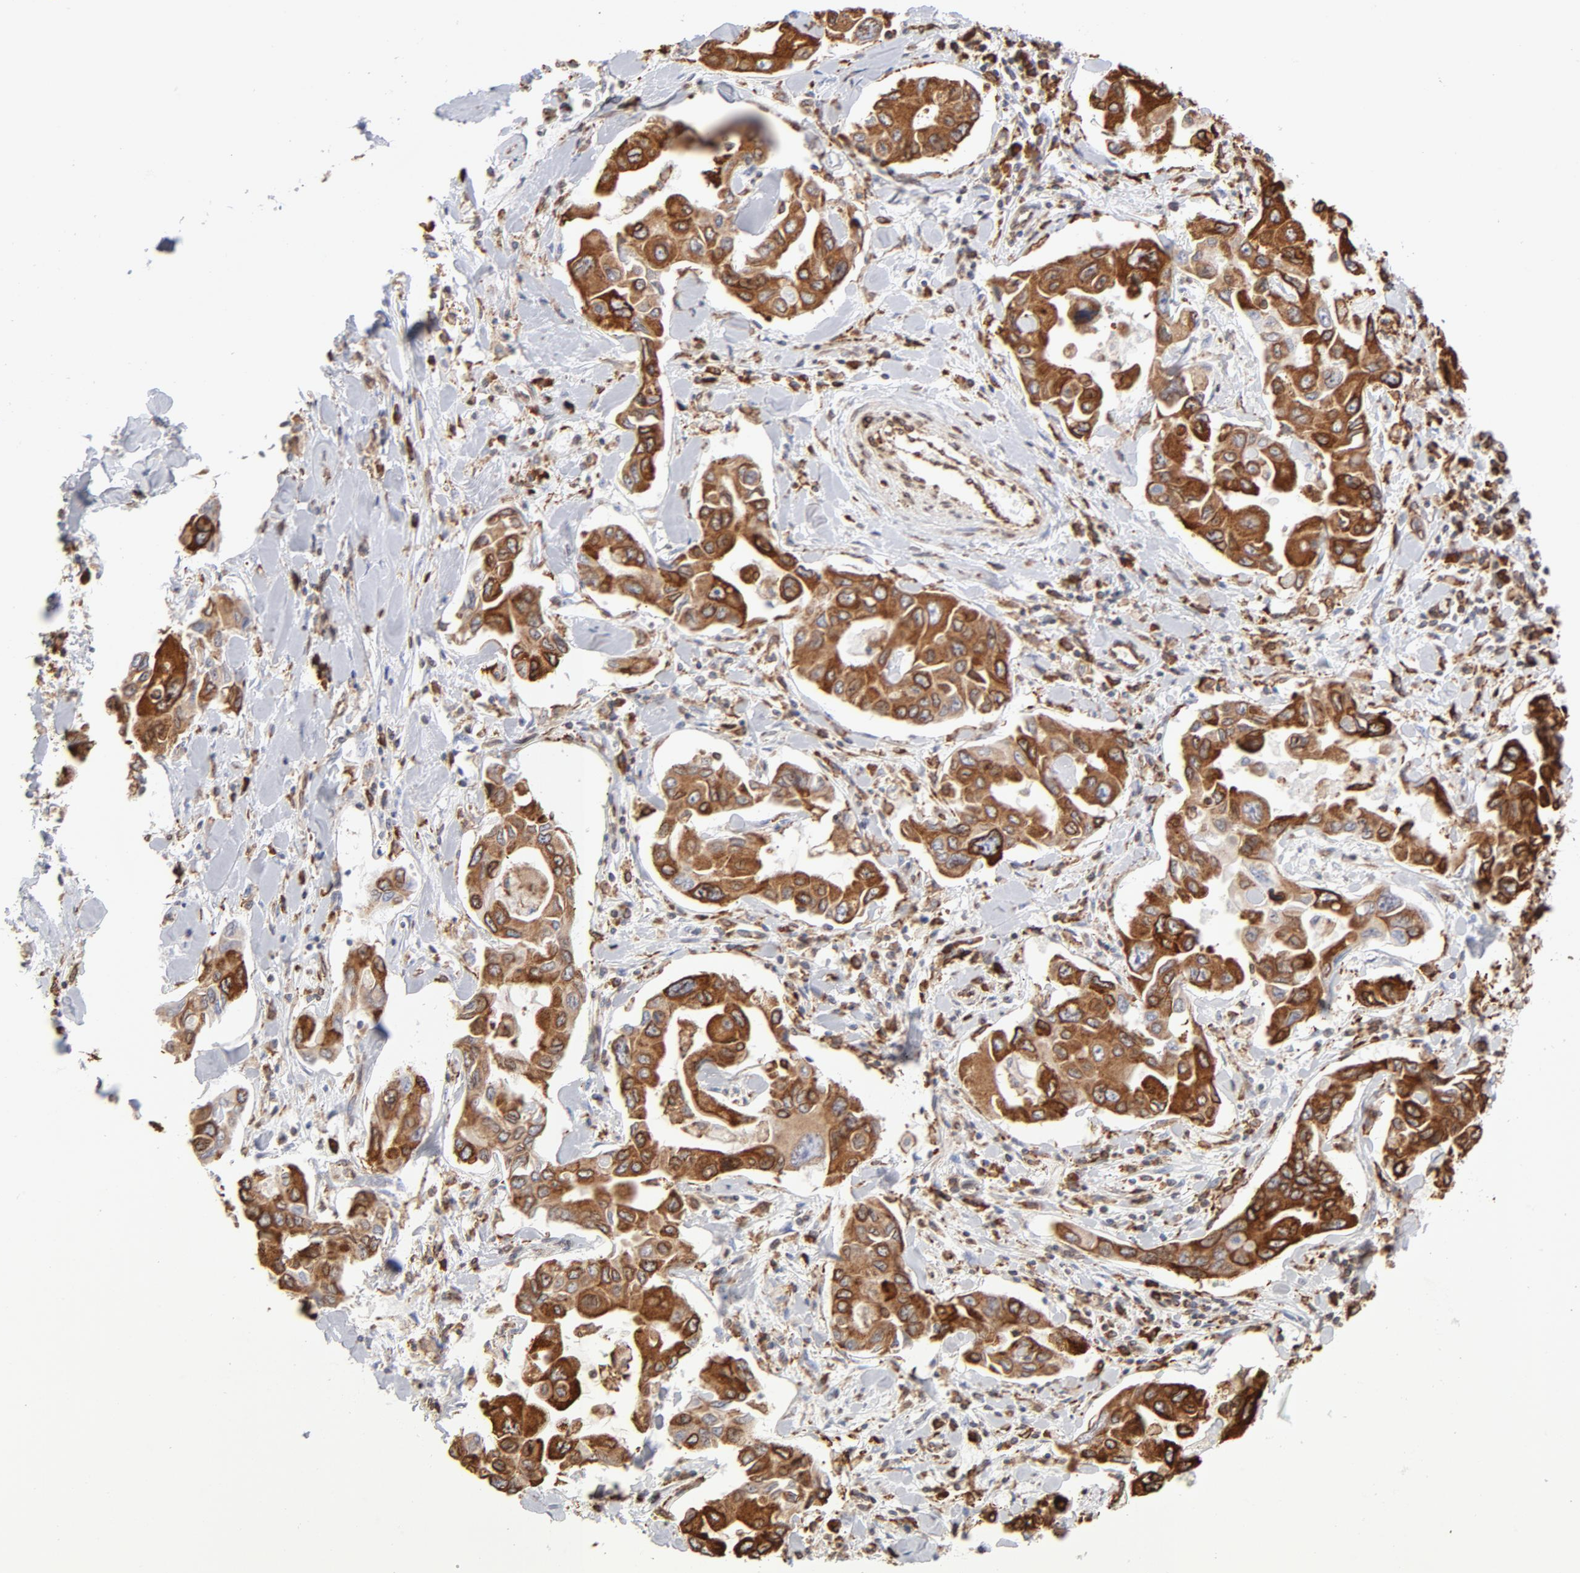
{"staining": {"intensity": "strong", "quantity": ">75%", "location": "cytoplasmic/membranous"}, "tissue": "lung cancer", "cell_type": "Tumor cells", "image_type": "cancer", "snomed": [{"axis": "morphology", "description": "Adenocarcinoma, NOS"}, {"axis": "topography", "description": "Lymph node"}, {"axis": "topography", "description": "Lung"}], "caption": "Adenocarcinoma (lung) was stained to show a protein in brown. There is high levels of strong cytoplasmic/membranous expression in about >75% of tumor cells.", "gene": "CANX", "patient": {"sex": "male", "age": 64}}